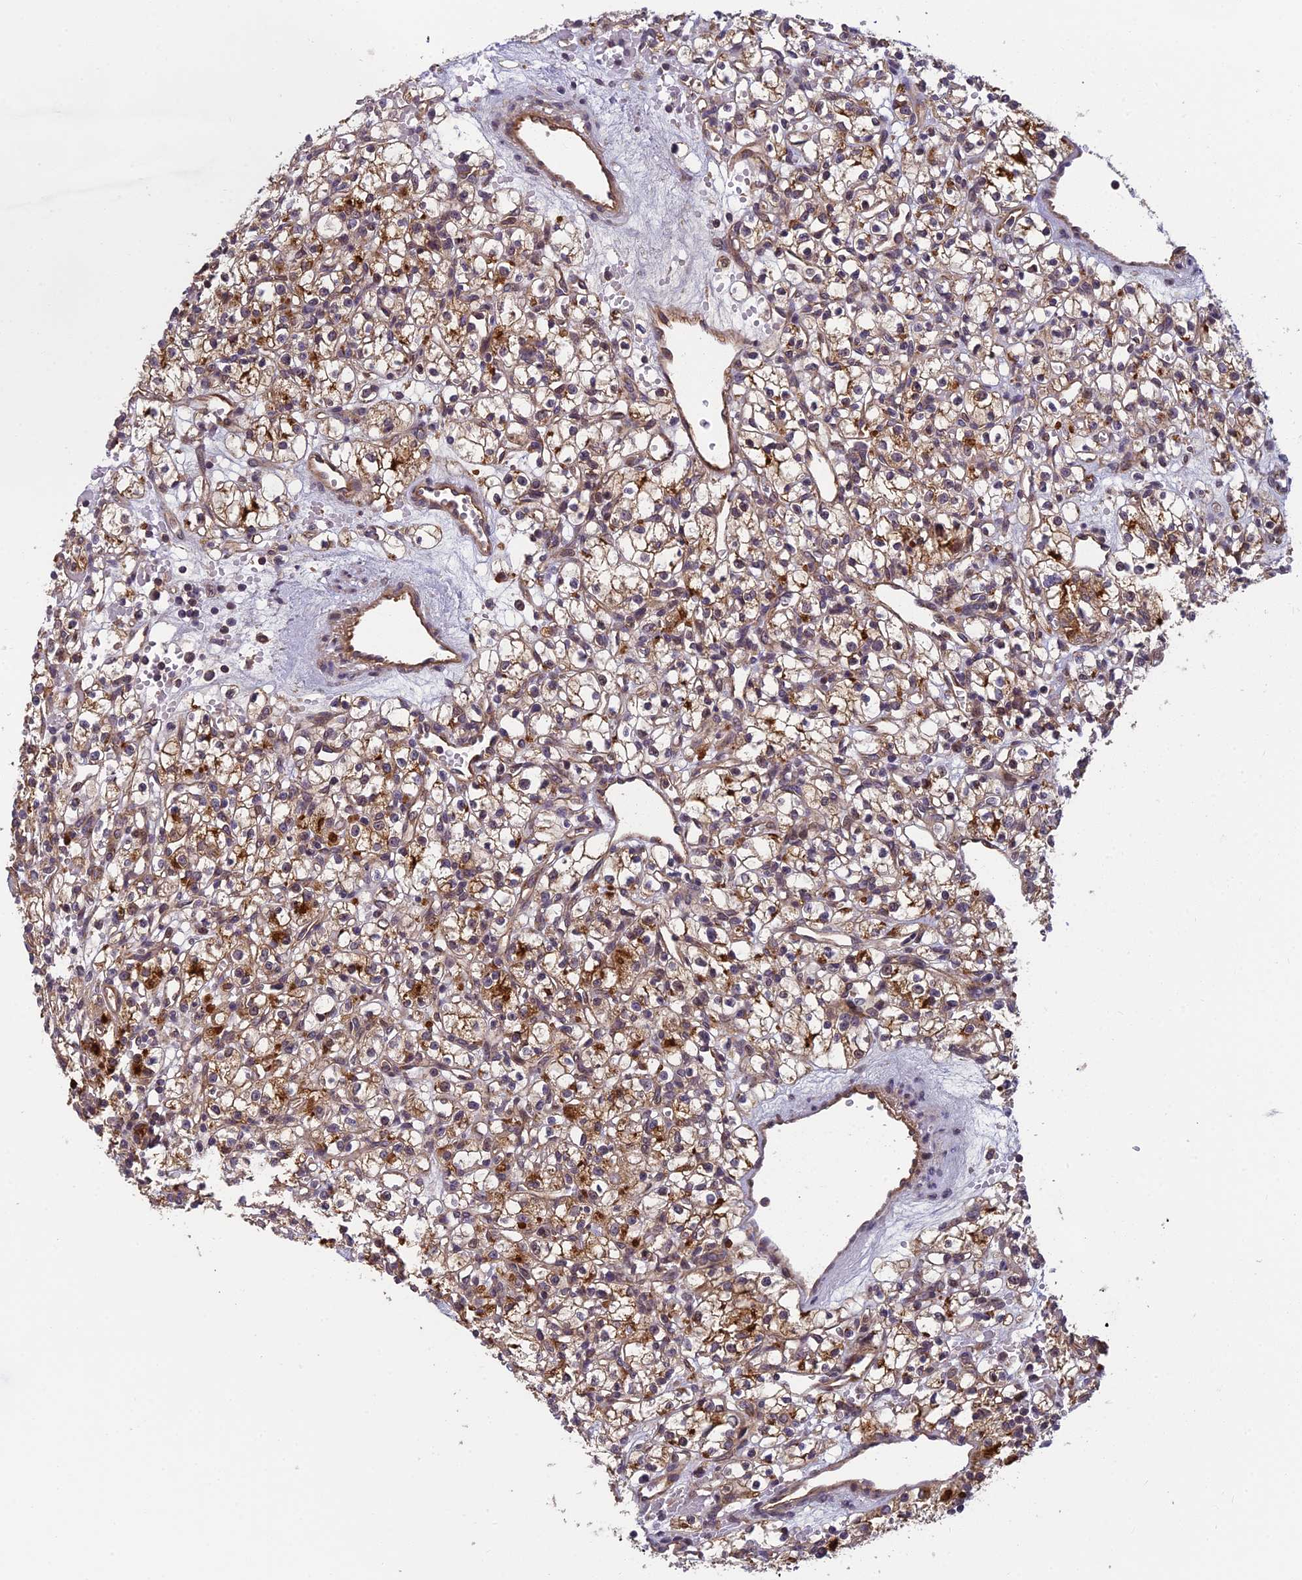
{"staining": {"intensity": "moderate", "quantity": ">75%", "location": "cytoplasmic/membranous"}, "tissue": "renal cancer", "cell_type": "Tumor cells", "image_type": "cancer", "snomed": [{"axis": "morphology", "description": "Adenocarcinoma, NOS"}, {"axis": "topography", "description": "Kidney"}], "caption": "Protein staining of renal cancer (adenocarcinoma) tissue shows moderate cytoplasmic/membranous positivity in about >75% of tumor cells.", "gene": "PIKFYVE", "patient": {"sex": "female", "age": 59}}